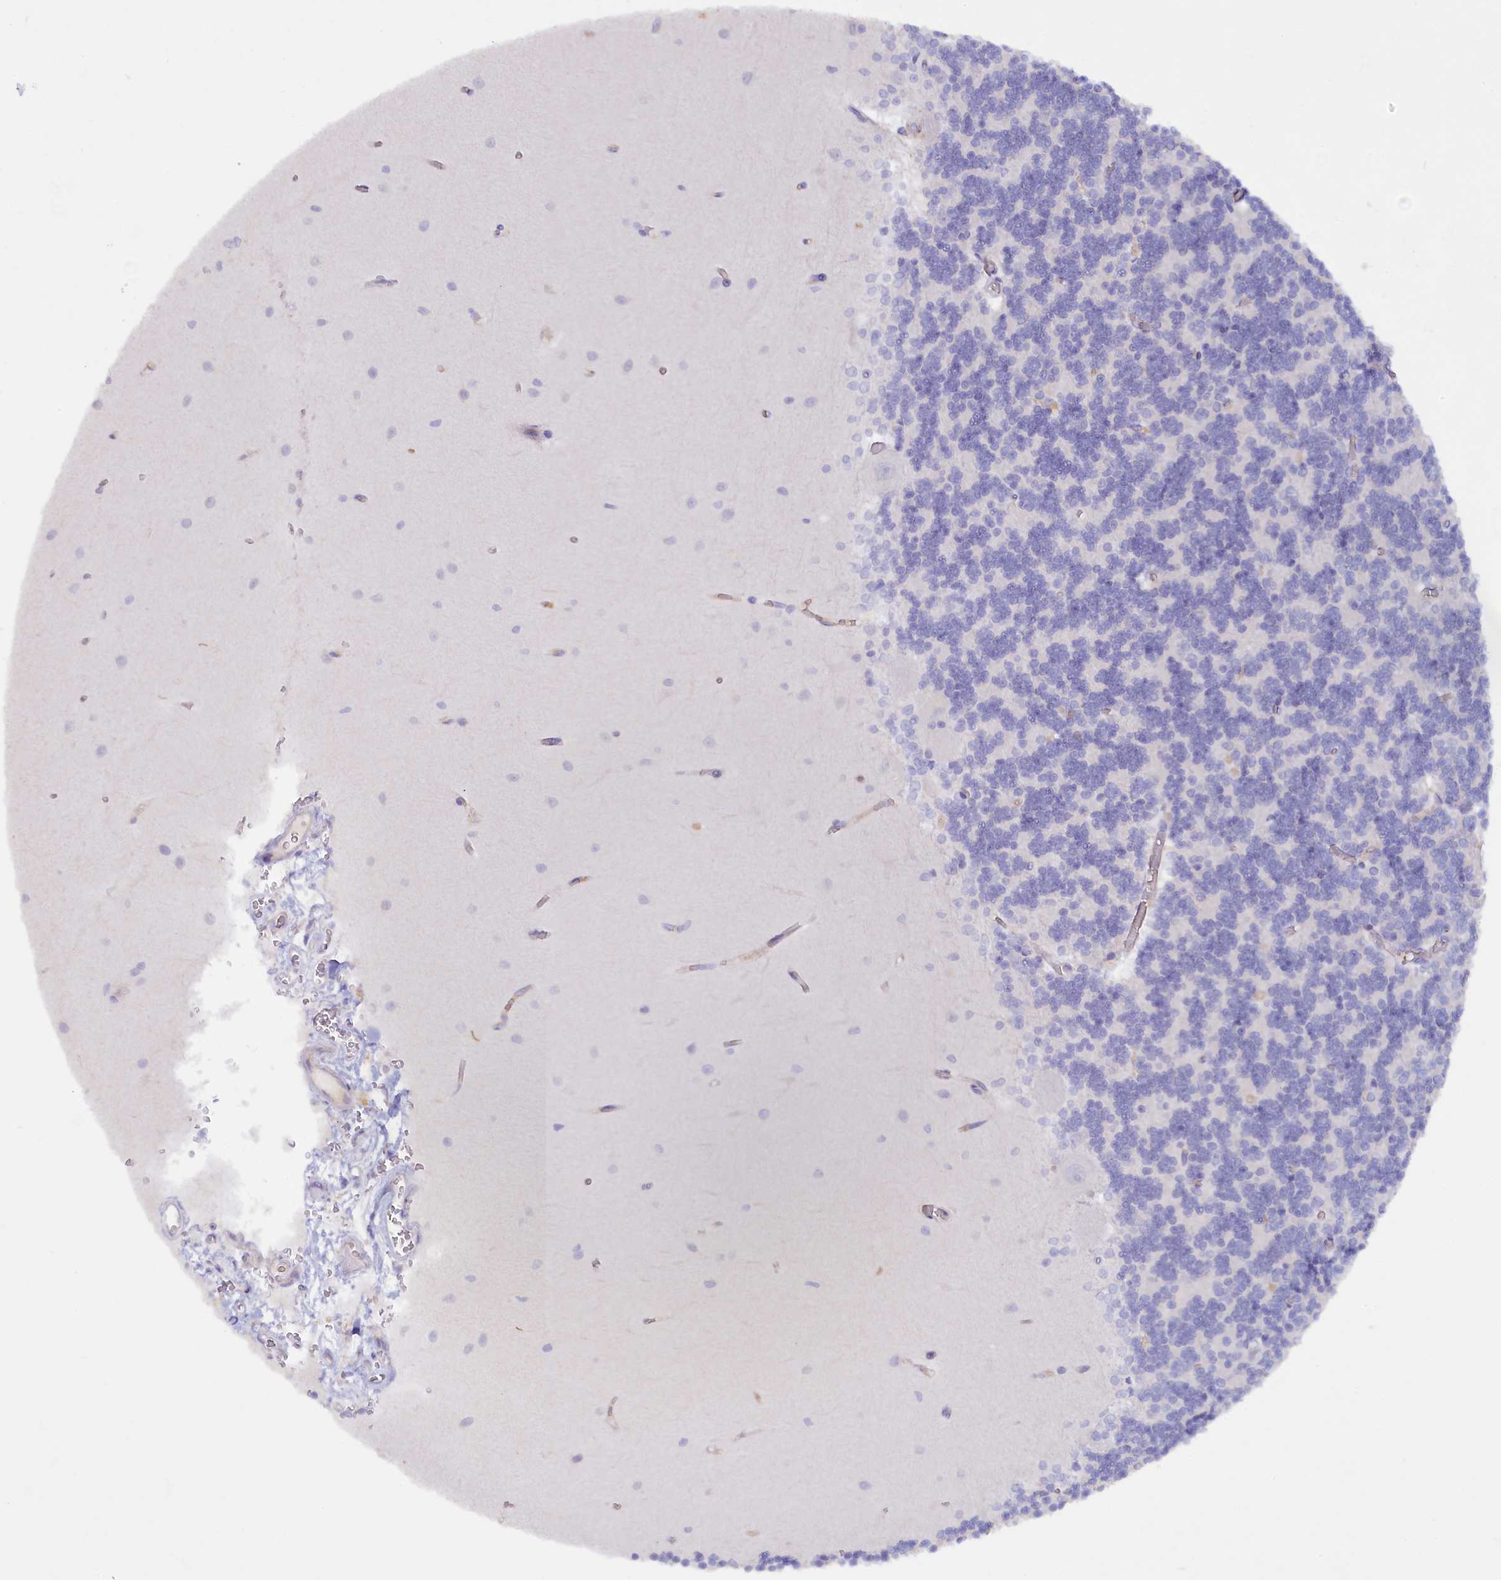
{"staining": {"intensity": "negative", "quantity": "none", "location": "none"}, "tissue": "cerebellum", "cell_type": "Cells in granular layer", "image_type": "normal", "snomed": [{"axis": "morphology", "description": "Normal tissue, NOS"}, {"axis": "topography", "description": "Cerebellum"}], "caption": "DAB immunohistochemical staining of unremarkable human cerebellum shows no significant staining in cells in granular layer. (DAB (3,3'-diaminobenzidine) immunohistochemistry with hematoxylin counter stain).", "gene": "ZSWIM4", "patient": {"sex": "male", "age": 37}}